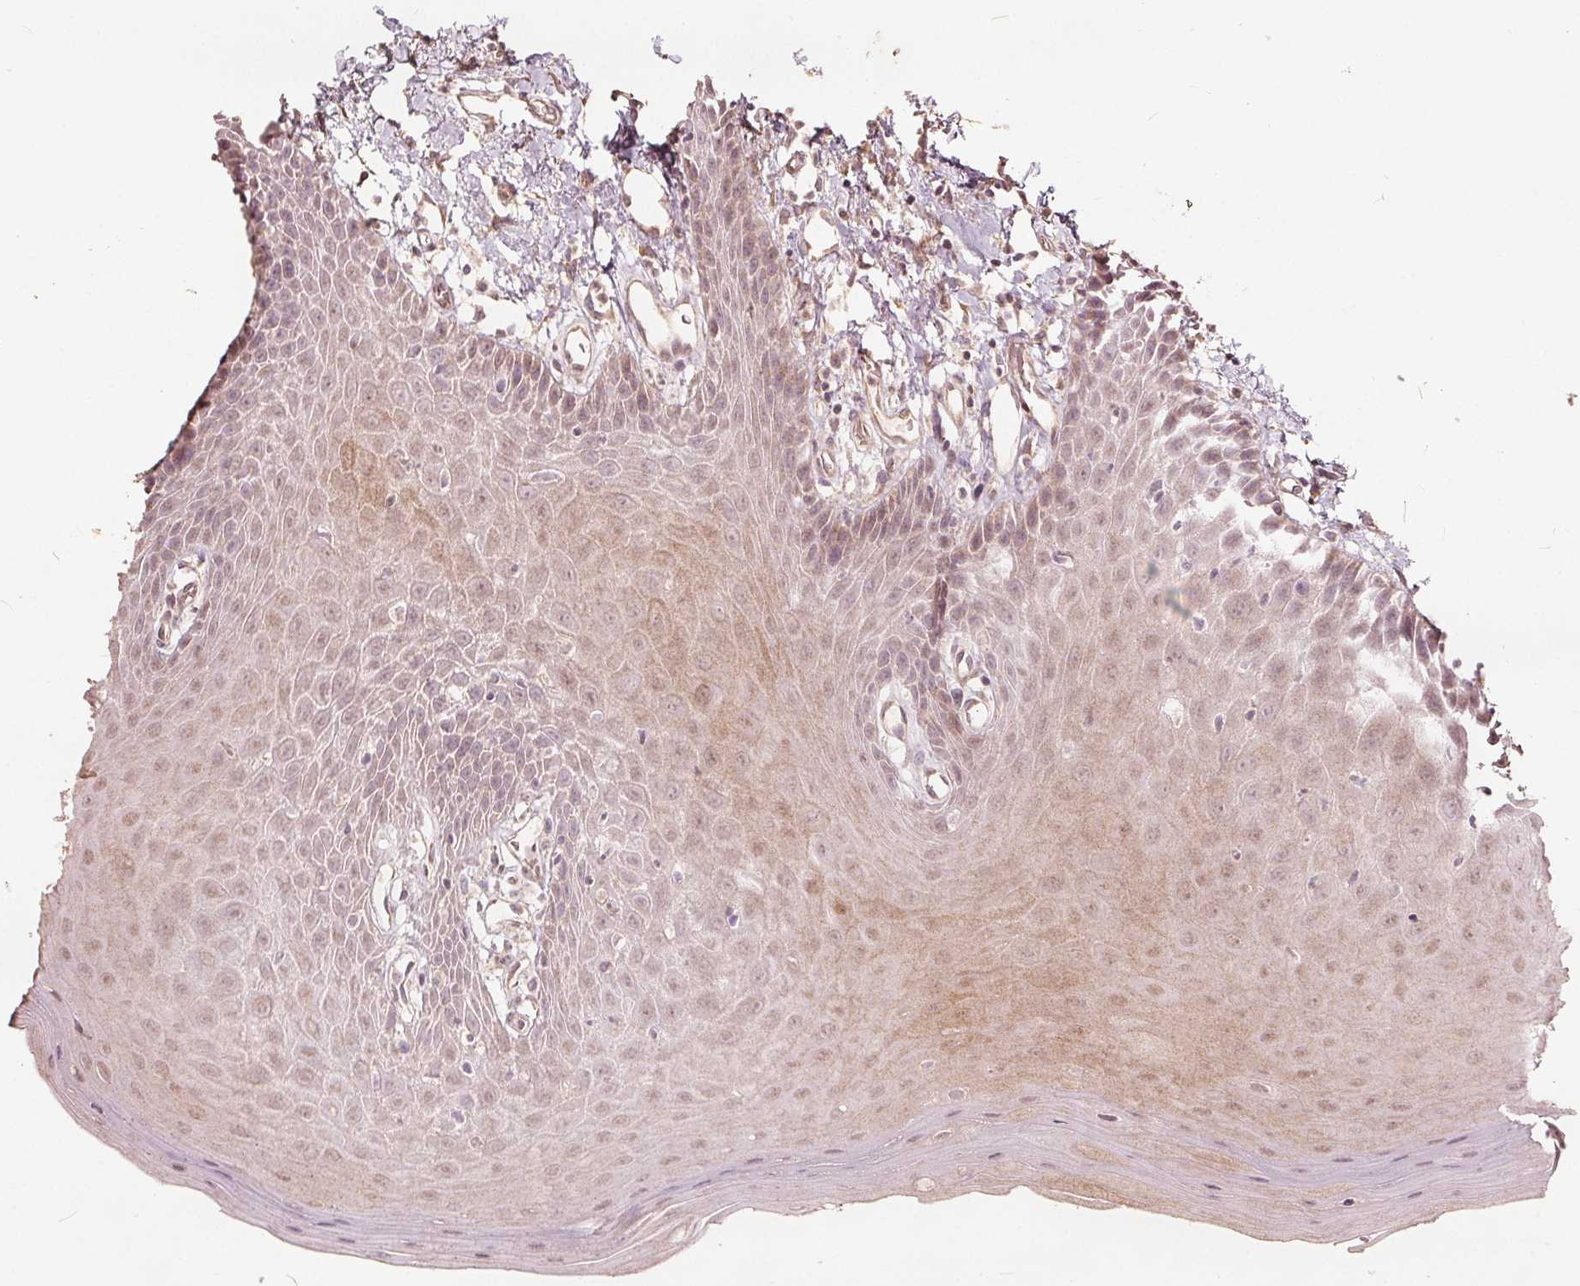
{"staining": {"intensity": "moderate", "quantity": "25%-75%", "location": "cytoplasmic/membranous"}, "tissue": "oral mucosa", "cell_type": "Squamous epithelial cells", "image_type": "normal", "snomed": [{"axis": "morphology", "description": "Normal tissue, NOS"}, {"axis": "topography", "description": "Oral tissue"}, {"axis": "topography", "description": "Tounge, NOS"}], "caption": "DAB immunohistochemical staining of unremarkable oral mucosa displays moderate cytoplasmic/membranous protein expression in about 25%-75% of squamous epithelial cells. The protein of interest is stained brown, and the nuclei are stained in blue (DAB (3,3'-diaminobenzidine) IHC with brightfield microscopy, high magnification).", "gene": "PTPRT", "patient": {"sex": "female", "age": 59}}